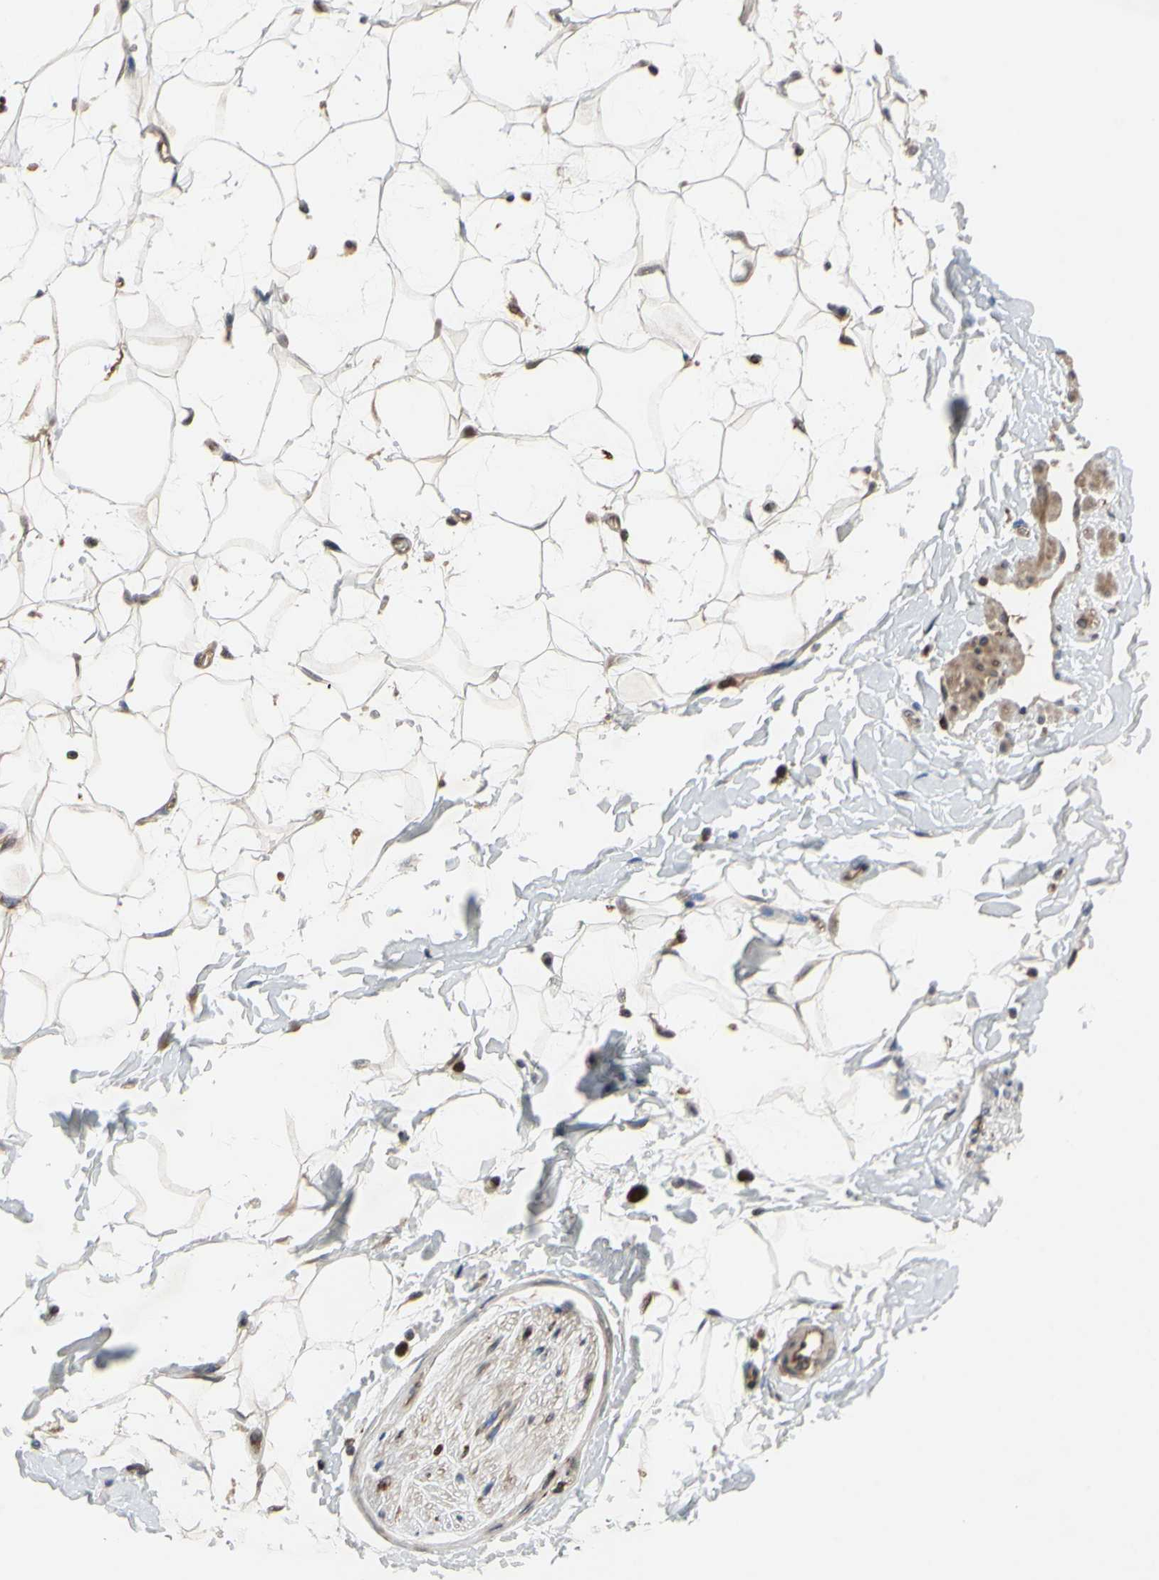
{"staining": {"intensity": "moderate", "quantity": "25%-75%", "location": "cytoplasmic/membranous"}, "tissue": "adipose tissue", "cell_type": "Adipocytes", "image_type": "normal", "snomed": [{"axis": "morphology", "description": "Normal tissue, NOS"}, {"axis": "topography", "description": "Soft tissue"}], "caption": "IHC histopathology image of unremarkable adipose tissue: adipose tissue stained using IHC demonstrates medium levels of moderate protein expression localized specifically in the cytoplasmic/membranous of adipocytes, appearing as a cytoplasmic/membranous brown color.", "gene": "PLXNA2", "patient": {"sex": "male", "age": 72}}